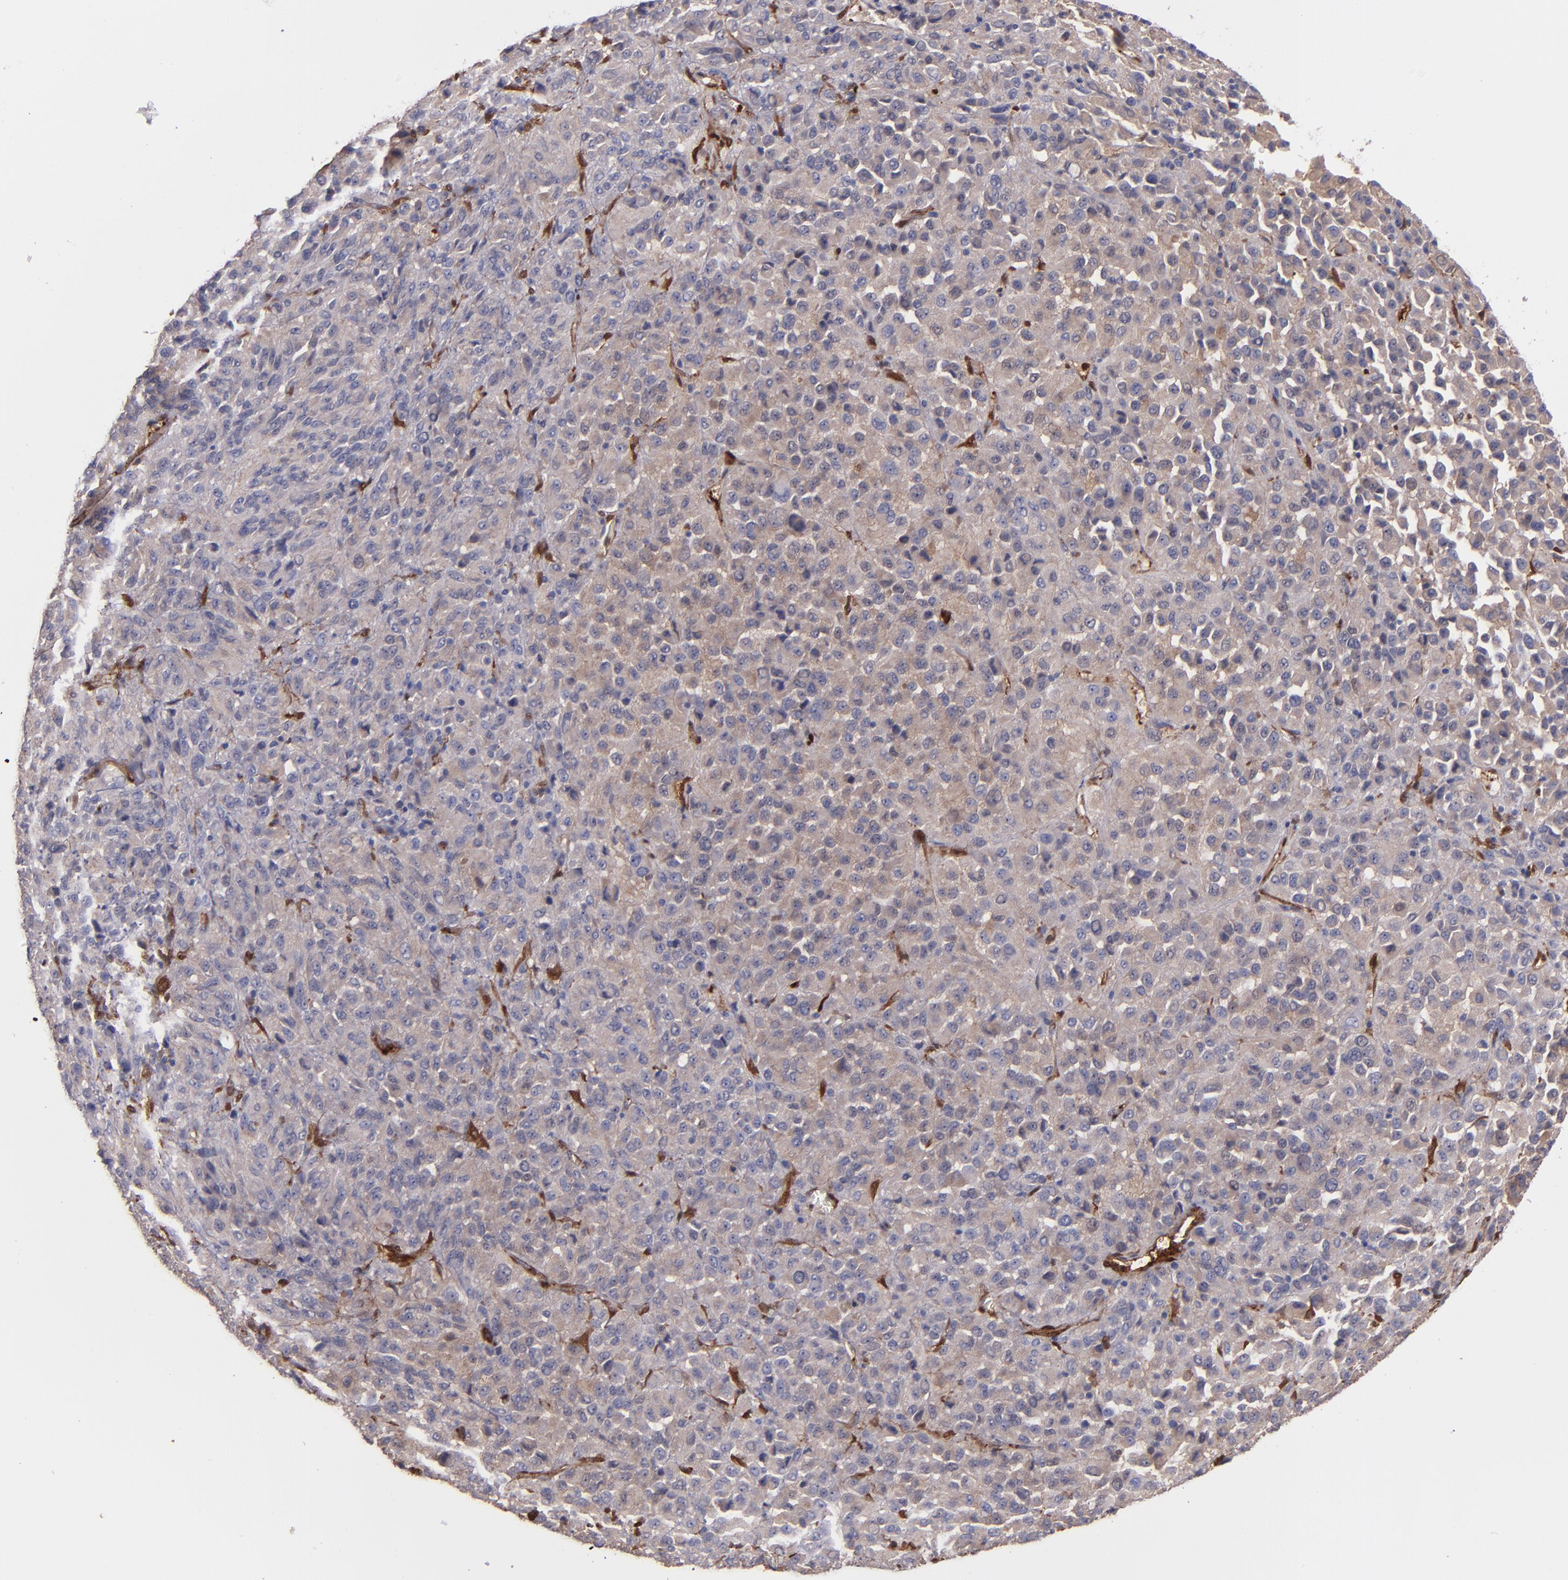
{"staining": {"intensity": "weak", "quantity": ">75%", "location": "cytoplasmic/membranous"}, "tissue": "melanoma", "cell_type": "Tumor cells", "image_type": "cancer", "snomed": [{"axis": "morphology", "description": "Malignant melanoma, Metastatic site"}, {"axis": "topography", "description": "Lung"}], "caption": "This is an image of immunohistochemistry staining of melanoma, which shows weak staining in the cytoplasmic/membranous of tumor cells.", "gene": "VCL", "patient": {"sex": "male", "age": 64}}